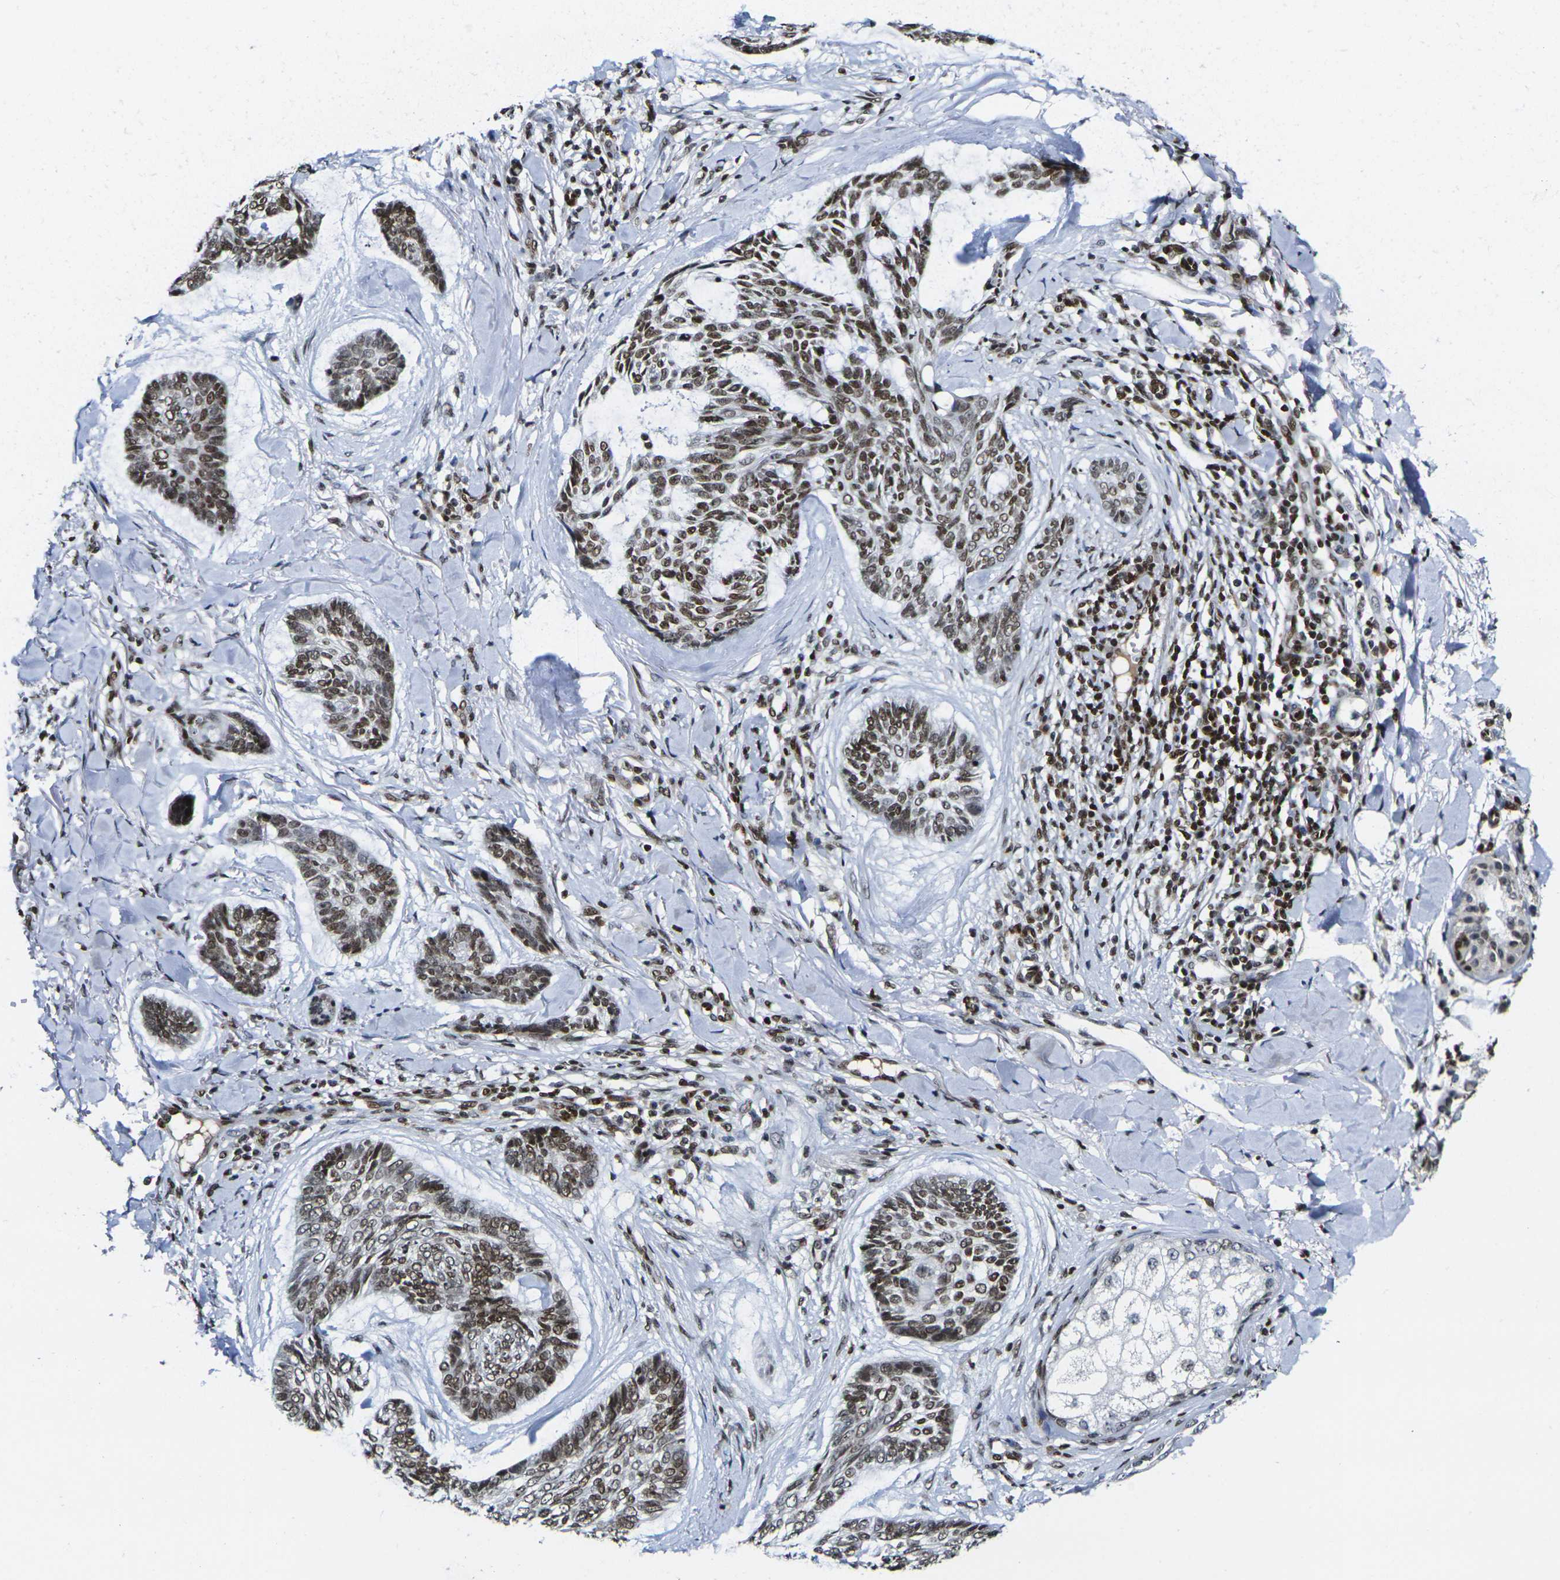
{"staining": {"intensity": "strong", "quantity": ">75%", "location": "nuclear"}, "tissue": "skin cancer", "cell_type": "Tumor cells", "image_type": "cancer", "snomed": [{"axis": "morphology", "description": "Basal cell carcinoma"}, {"axis": "topography", "description": "Skin"}], "caption": "A high amount of strong nuclear expression is seen in approximately >75% of tumor cells in skin basal cell carcinoma tissue. (Stains: DAB (3,3'-diaminobenzidine) in brown, nuclei in blue, Microscopy: brightfield microscopy at high magnification).", "gene": "H1-10", "patient": {"sex": "male", "age": 43}}